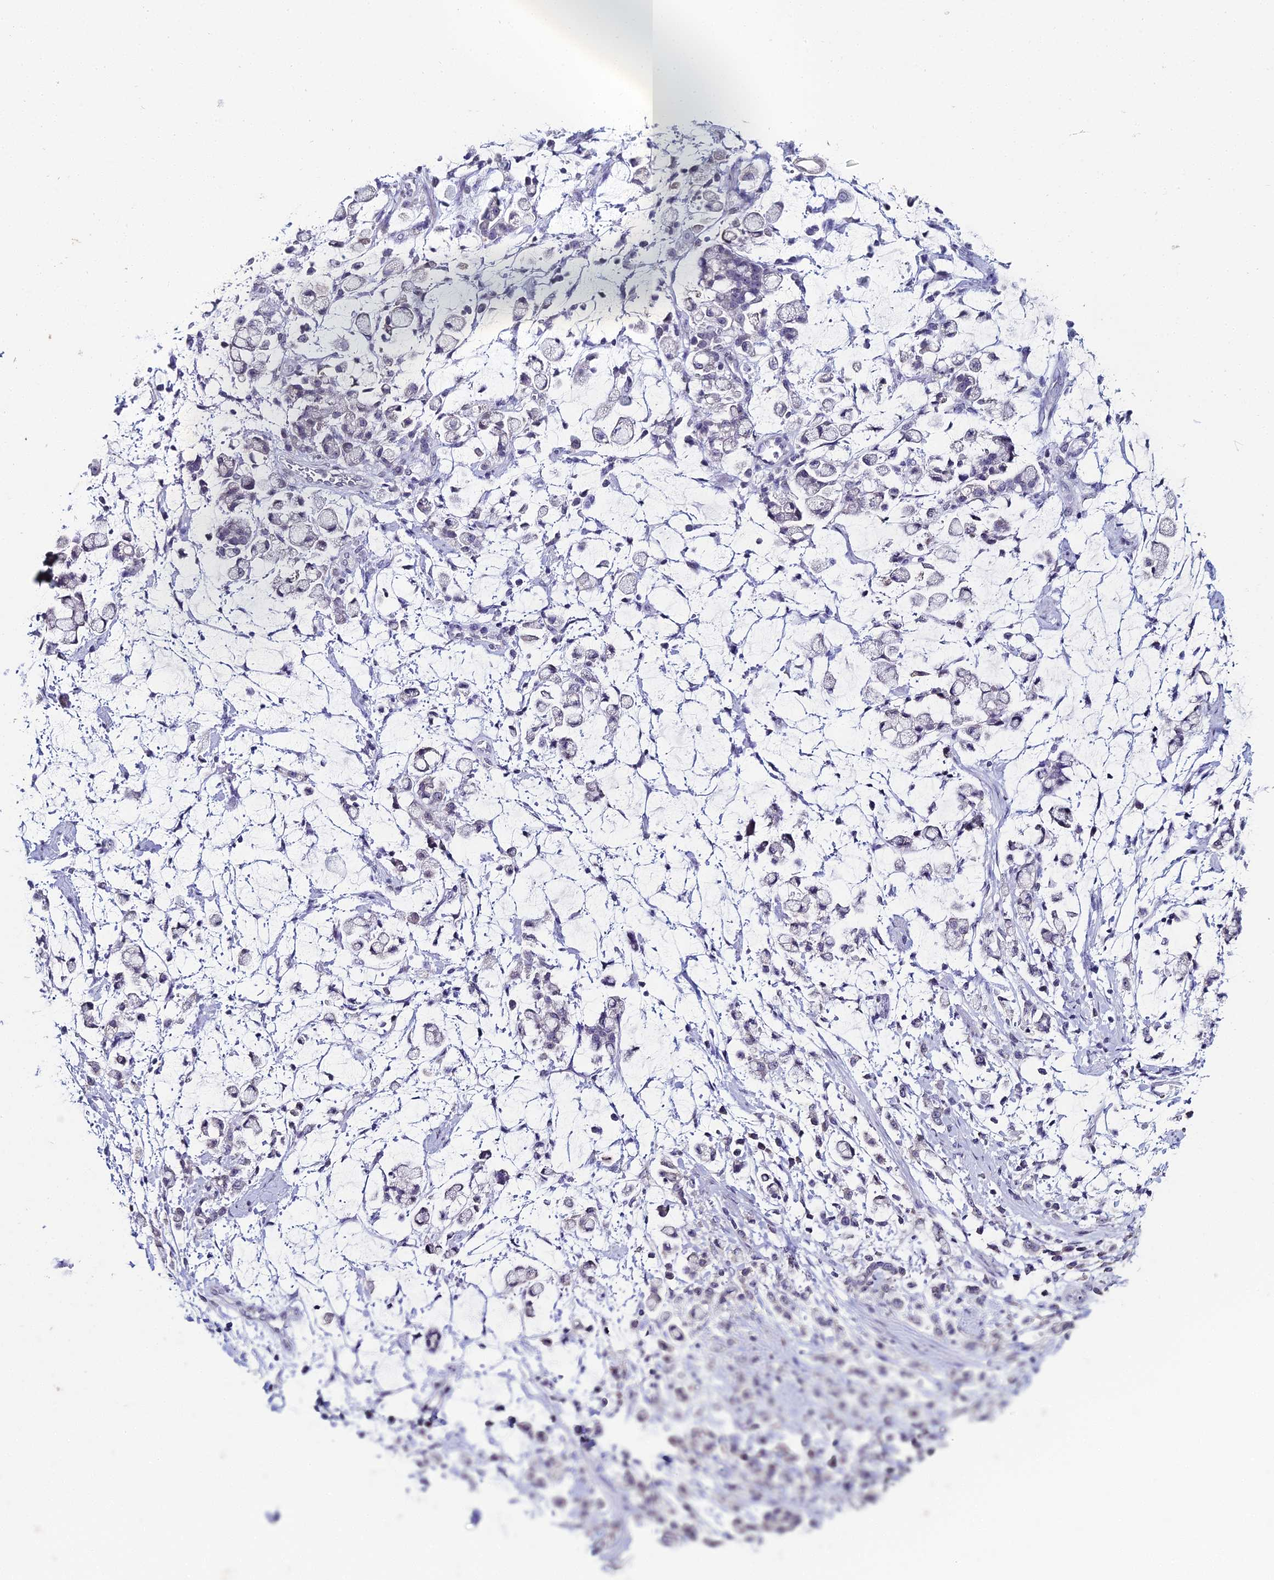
{"staining": {"intensity": "negative", "quantity": "none", "location": "none"}, "tissue": "stomach cancer", "cell_type": "Tumor cells", "image_type": "cancer", "snomed": [{"axis": "morphology", "description": "Adenocarcinoma, NOS"}, {"axis": "topography", "description": "Stomach"}], "caption": "Human stomach adenocarcinoma stained for a protein using IHC reveals no expression in tumor cells.", "gene": "PRR22", "patient": {"sex": "female", "age": 60}}